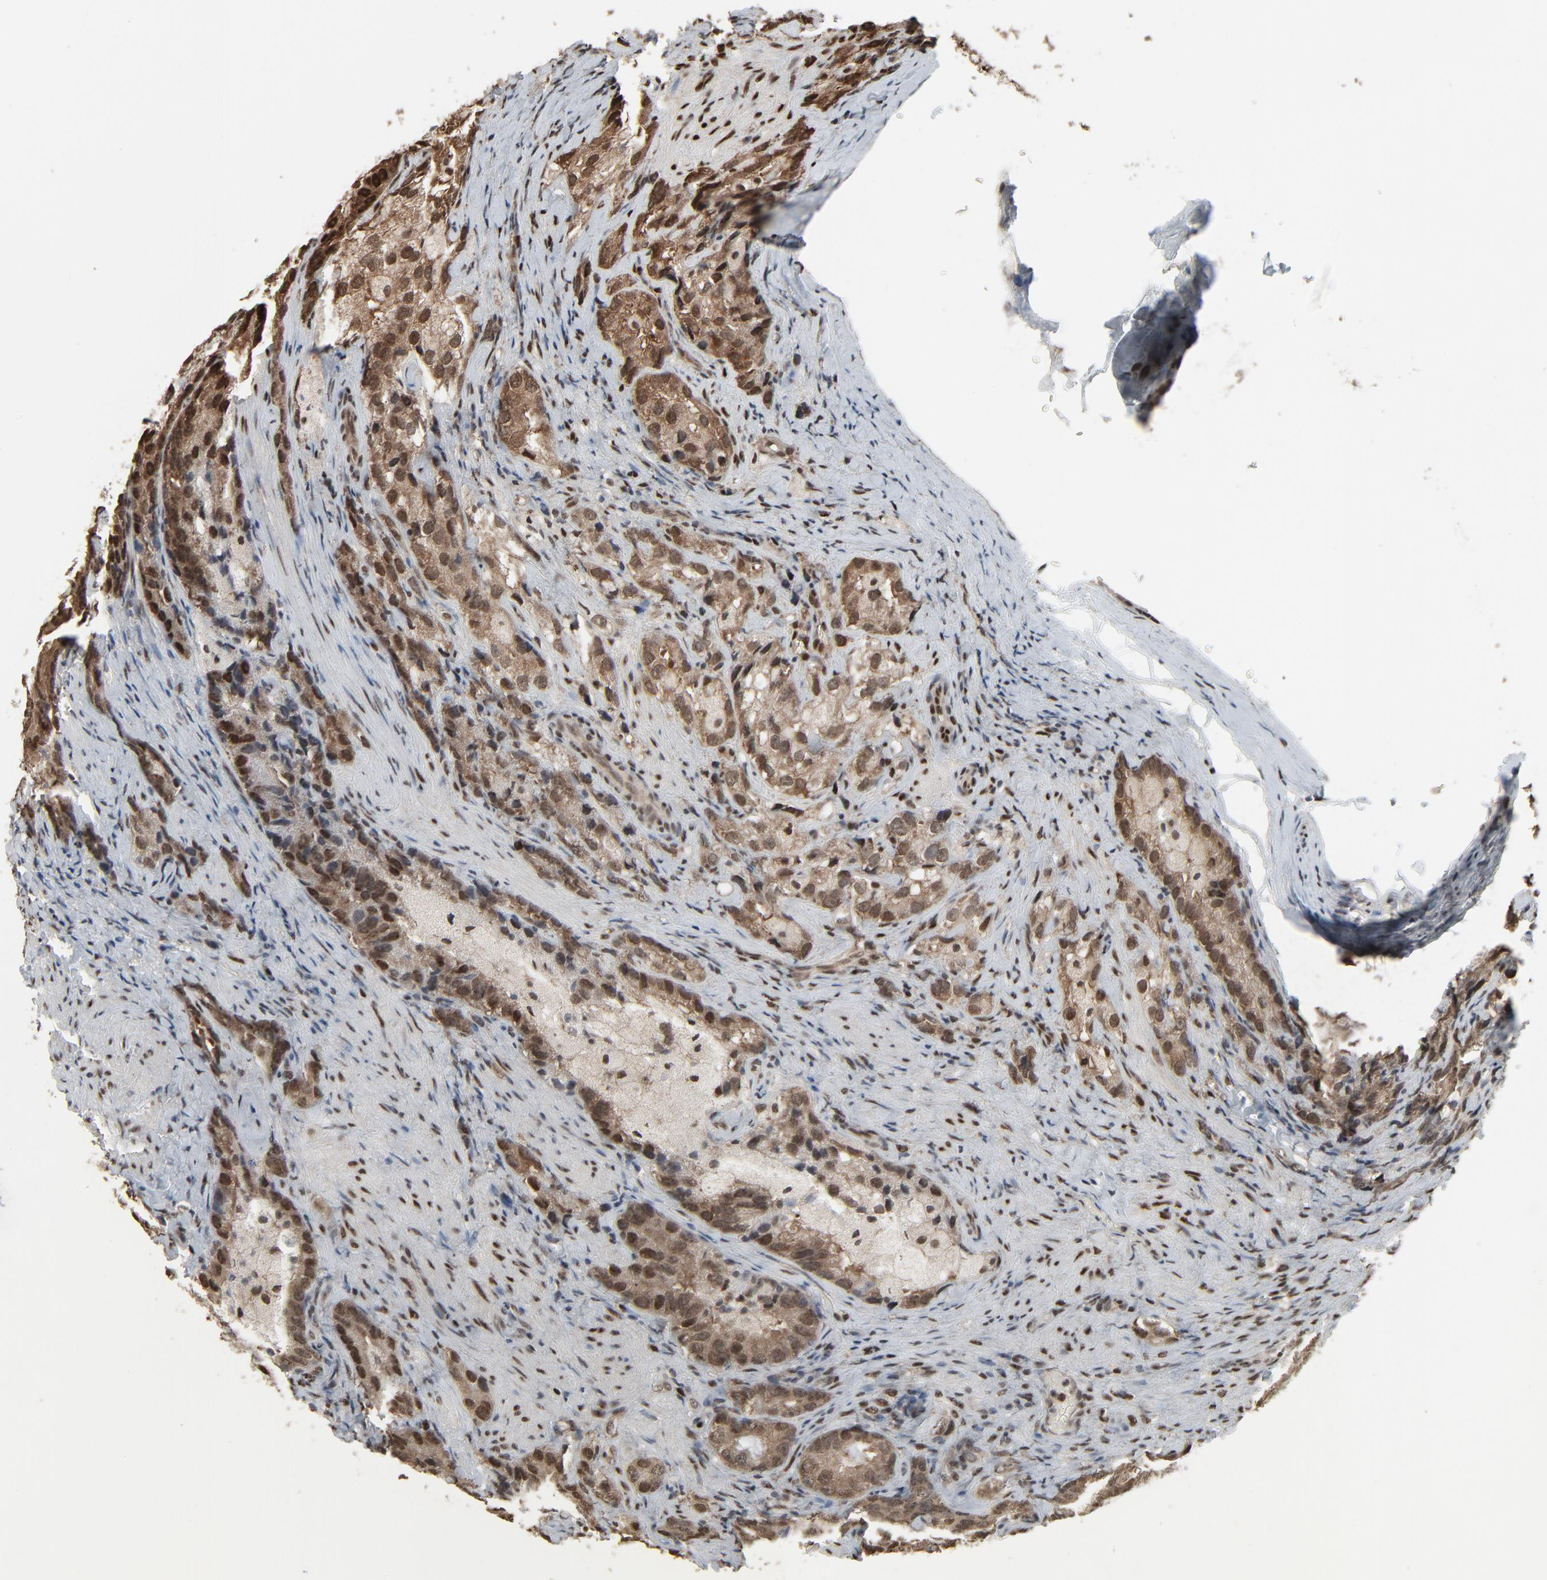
{"staining": {"intensity": "strong", "quantity": ">75%", "location": "cytoplasmic/membranous,nuclear"}, "tissue": "prostate cancer", "cell_type": "Tumor cells", "image_type": "cancer", "snomed": [{"axis": "morphology", "description": "Adenocarcinoma, High grade"}, {"axis": "topography", "description": "Prostate"}], "caption": "Adenocarcinoma (high-grade) (prostate) stained with a protein marker displays strong staining in tumor cells.", "gene": "MEIS2", "patient": {"sex": "male", "age": 63}}